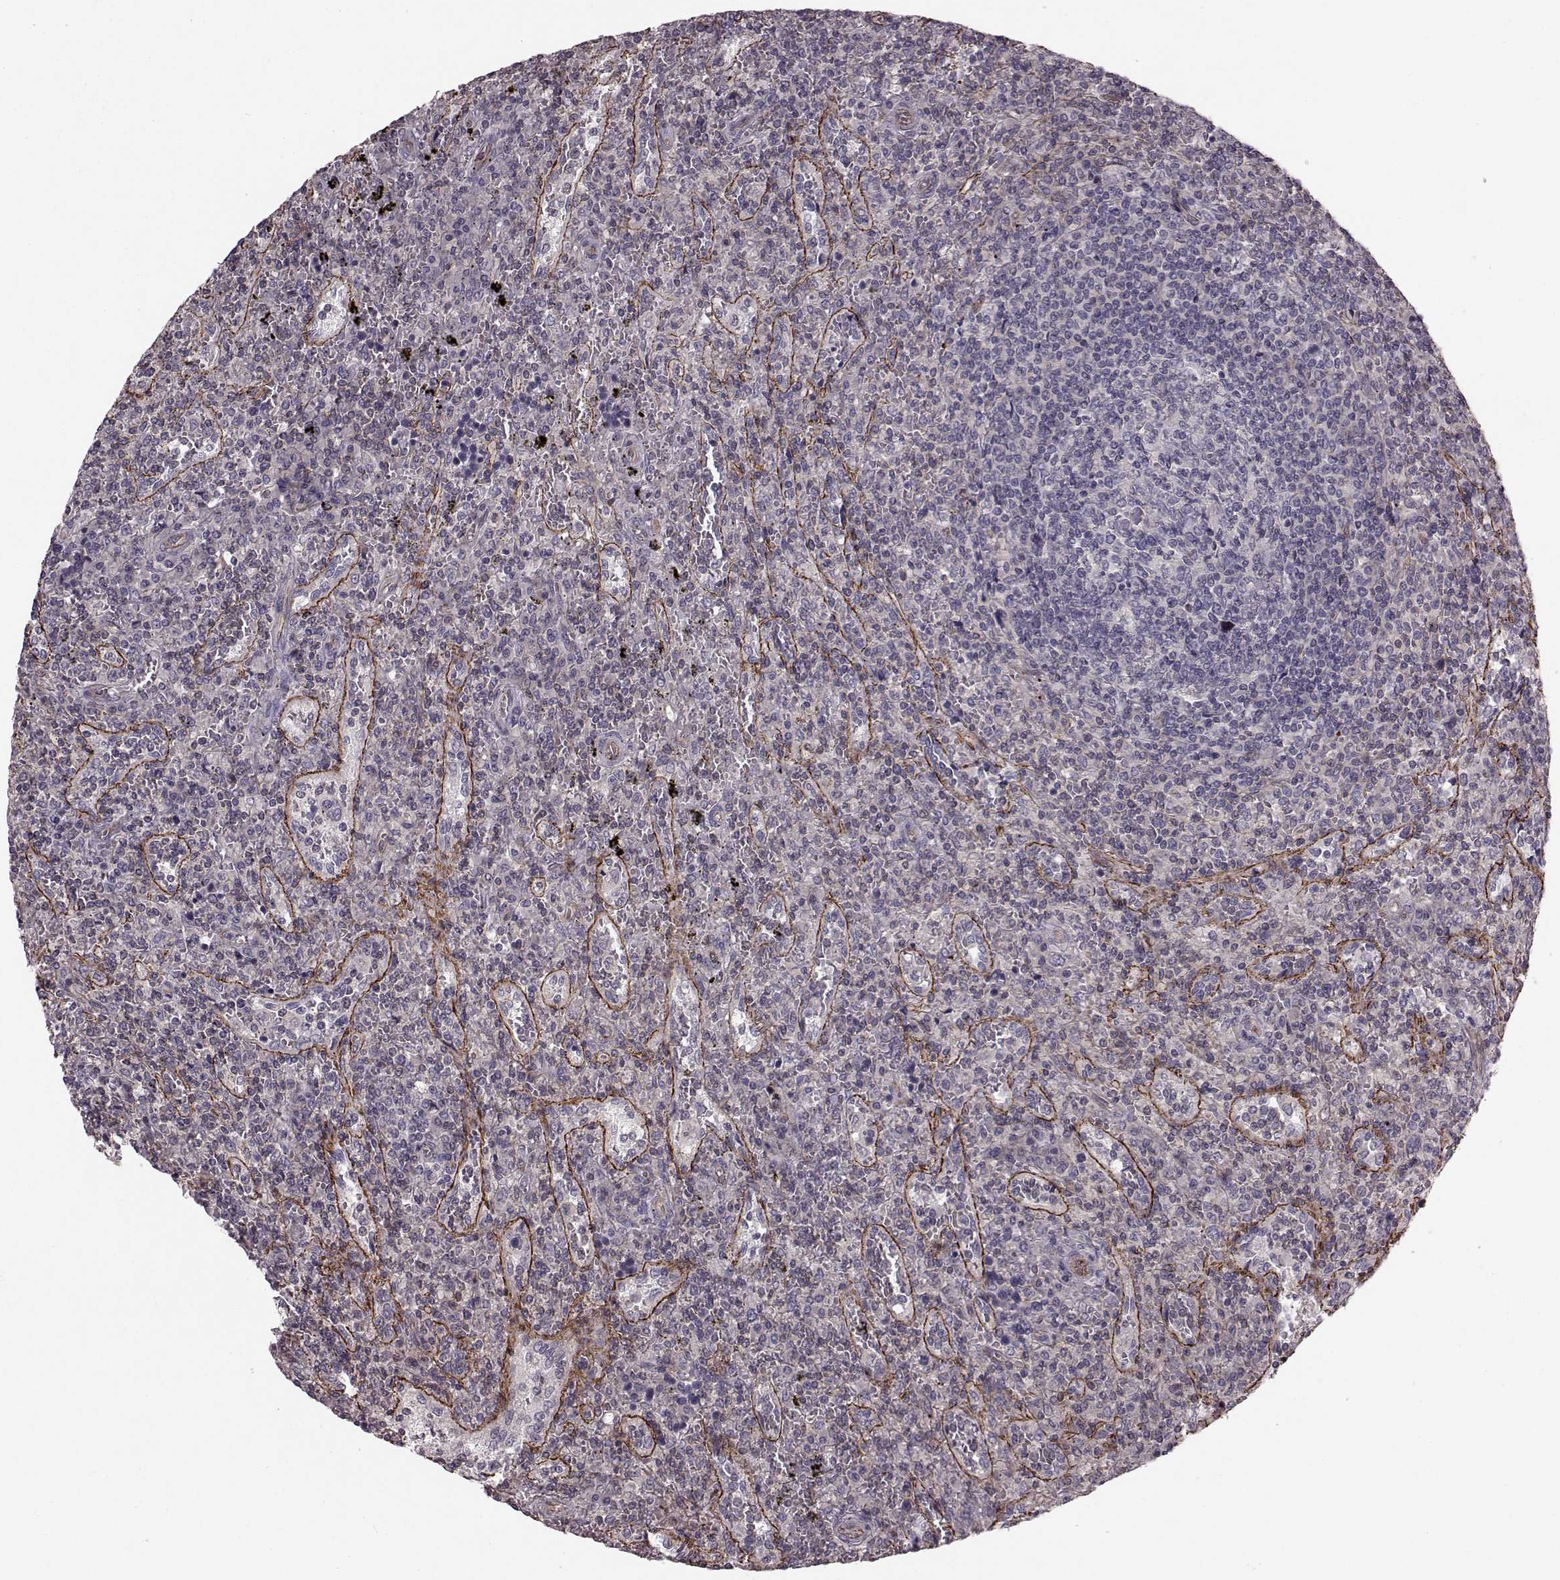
{"staining": {"intensity": "negative", "quantity": "none", "location": "none"}, "tissue": "lymphoma", "cell_type": "Tumor cells", "image_type": "cancer", "snomed": [{"axis": "morphology", "description": "Malignant lymphoma, non-Hodgkin's type, Low grade"}, {"axis": "topography", "description": "Spleen"}], "caption": "Tumor cells are negative for protein expression in human low-grade malignant lymphoma, non-Hodgkin's type.", "gene": "SLC22A18", "patient": {"sex": "male", "age": 62}}